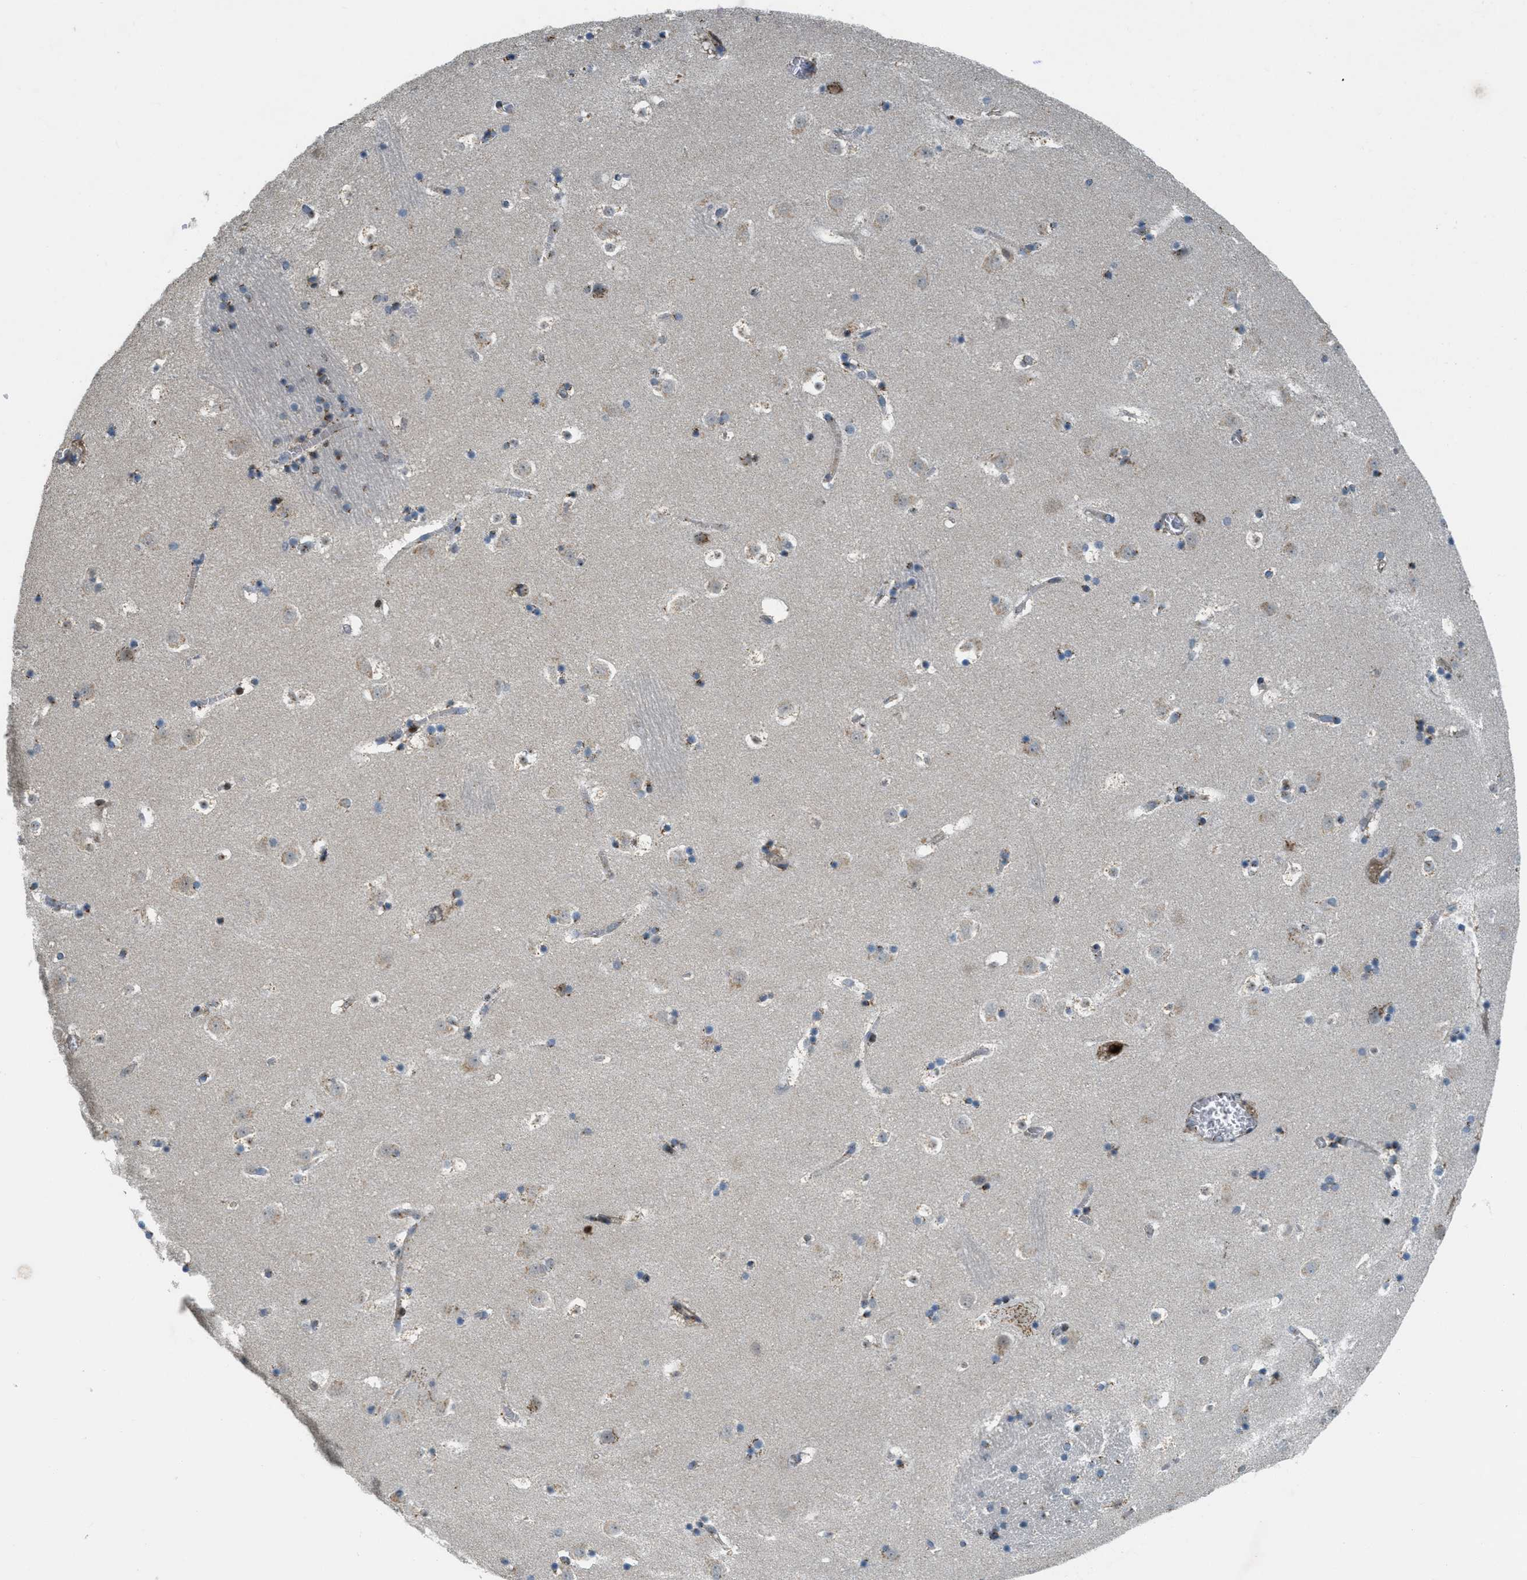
{"staining": {"intensity": "strong", "quantity": "25%-75%", "location": "cytoplasmic/membranous"}, "tissue": "caudate", "cell_type": "Glial cells", "image_type": "normal", "snomed": [{"axis": "morphology", "description": "Normal tissue, NOS"}, {"axis": "topography", "description": "Lateral ventricle wall"}], "caption": "Immunohistochemical staining of unremarkable human caudate demonstrates 25%-75% levels of strong cytoplasmic/membranous protein positivity in approximately 25%-75% of glial cells.", "gene": "ZFPL1", "patient": {"sex": "male", "age": 45}}